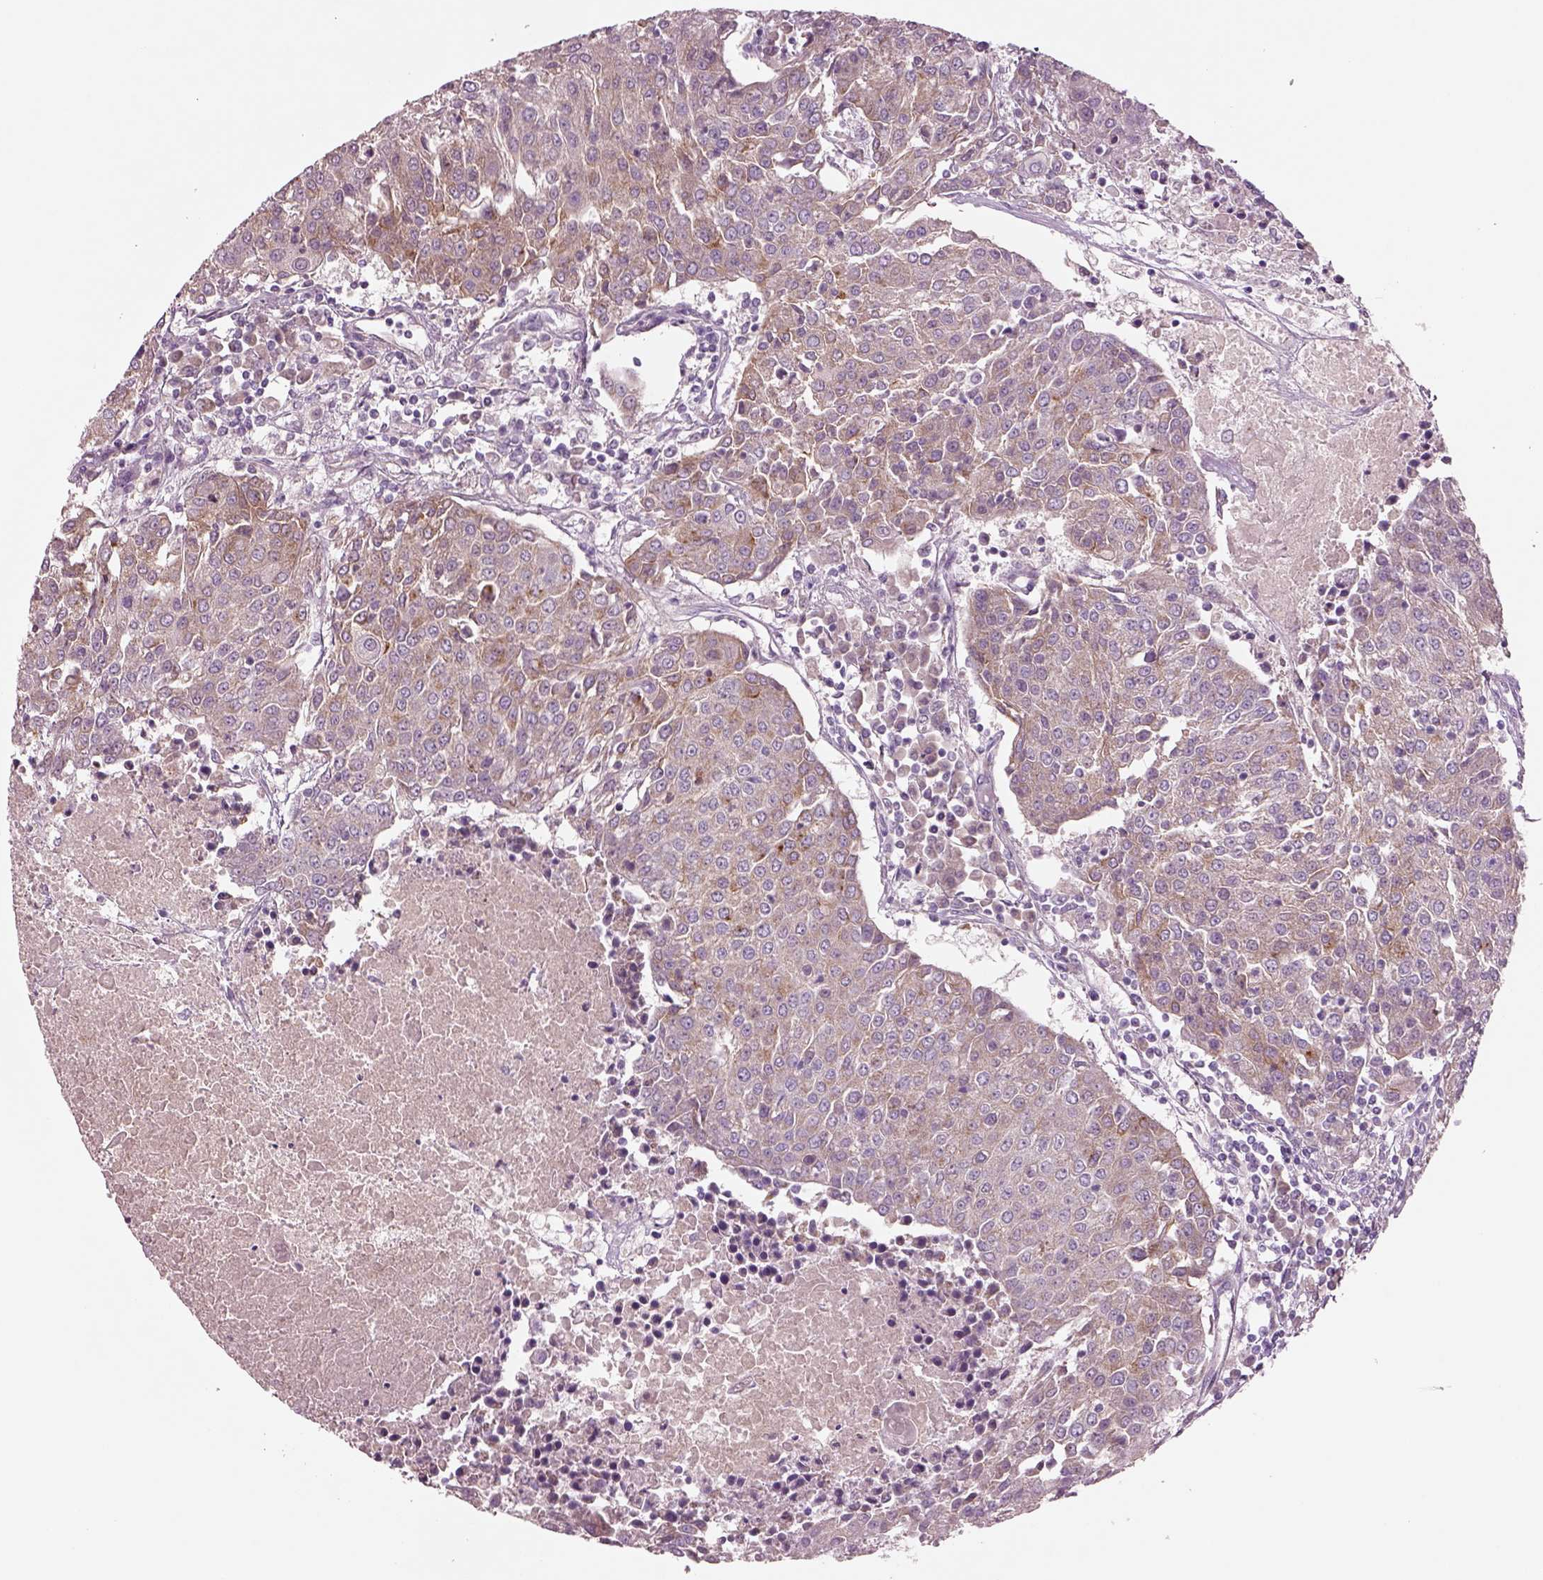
{"staining": {"intensity": "negative", "quantity": "none", "location": "none"}, "tissue": "urothelial cancer", "cell_type": "Tumor cells", "image_type": "cancer", "snomed": [{"axis": "morphology", "description": "Urothelial carcinoma, High grade"}, {"axis": "topography", "description": "Urinary bladder"}], "caption": "Immunohistochemistry (IHC) histopathology image of neoplastic tissue: urothelial cancer stained with DAB (3,3'-diaminobenzidine) demonstrates no significant protein expression in tumor cells.", "gene": "DUOXA2", "patient": {"sex": "female", "age": 85}}